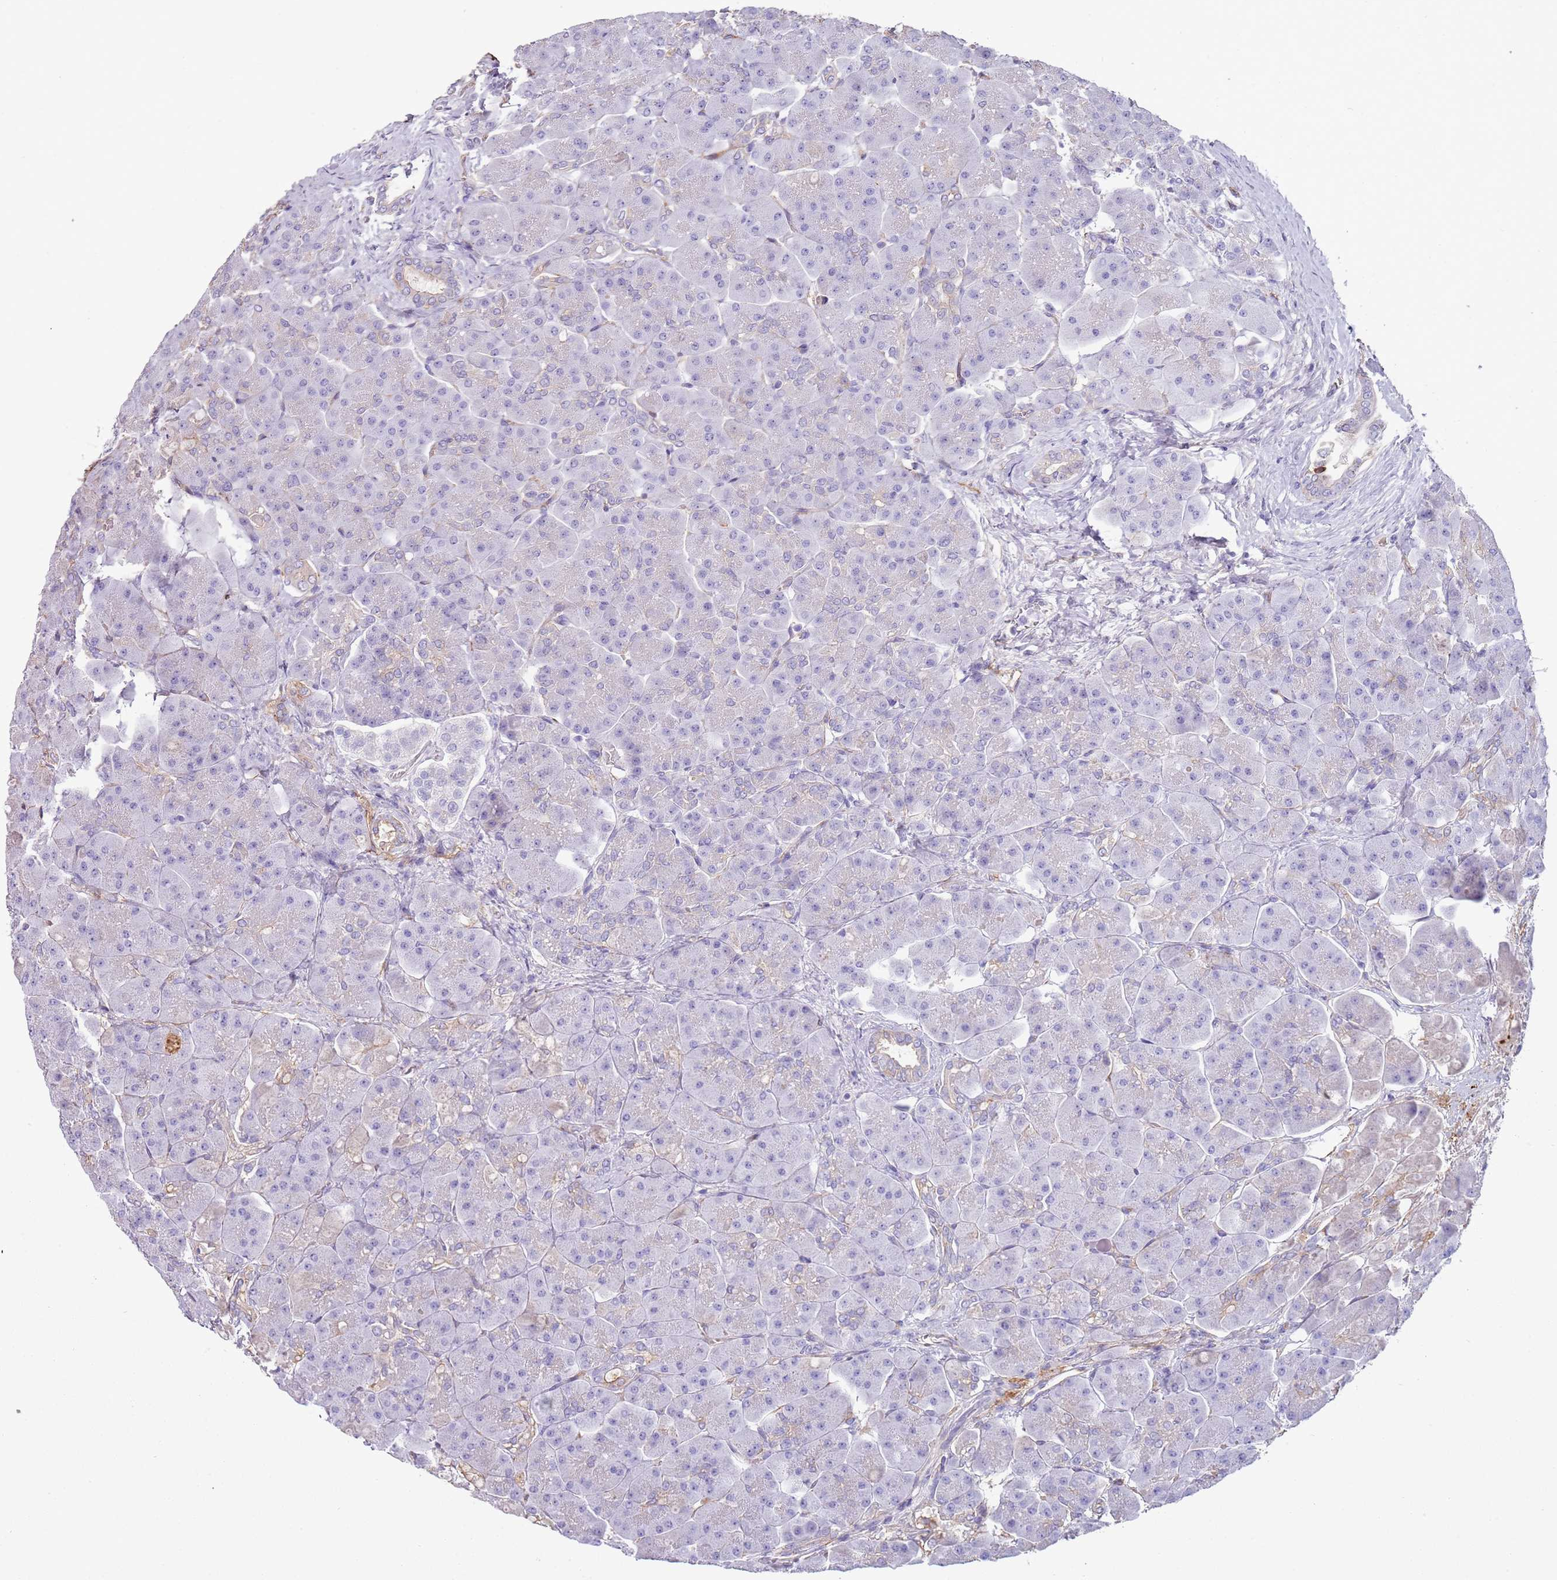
{"staining": {"intensity": "moderate", "quantity": "<25%", "location": "cytoplasmic/membranous"}, "tissue": "pancreas", "cell_type": "Exocrine glandular cells", "image_type": "normal", "snomed": [{"axis": "morphology", "description": "Normal tissue, NOS"}, {"axis": "topography", "description": "Pancreas"}], "caption": "Immunohistochemical staining of unremarkable human pancreas exhibits <25% levels of moderate cytoplasmic/membranous protein positivity in approximately <25% of exocrine glandular cells. (brown staining indicates protein expression, while blue staining denotes nuclei).", "gene": "ENSG00000271254", "patient": {"sex": "male", "age": 66}}